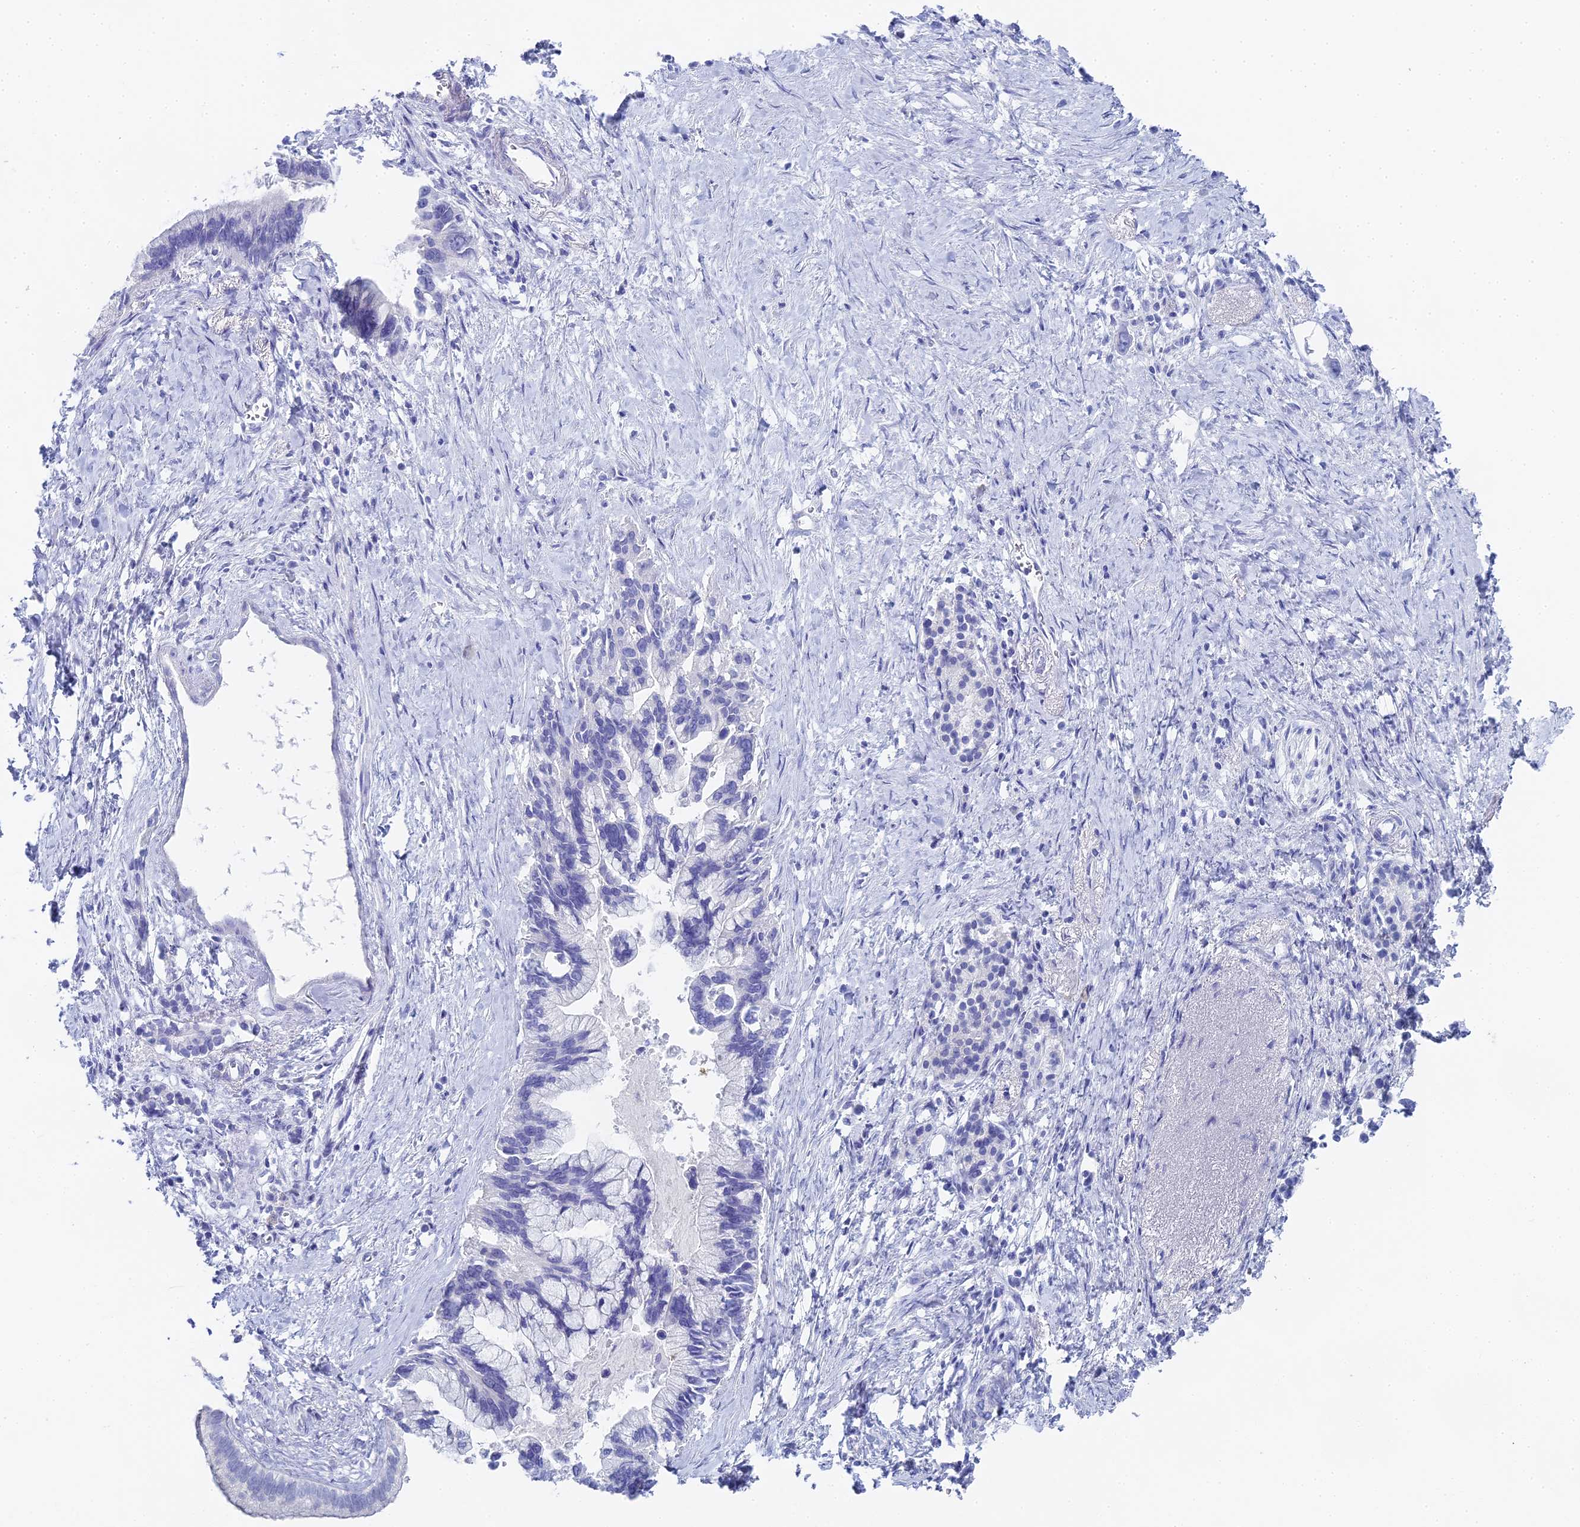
{"staining": {"intensity": "negative", "quantity": "none", "location": "none"}, "tissue": "pancreatic cancer", "cell_type": "Tumor cells", "image_type": "cancer", "snomed": [{"axis": "morphology", "description": "Adenocarcinoma, NOS"}, {"axis": "topography", "description": "Pancreas"}], "caption": "IHC micrograph of neoplastic tissue: adenocarcinoma (pancreatic) stained with DAB reveals no significant protein positivity in tumor cells. Brightfield microscopy of immunohistochemistry stained with DAB (brown) and hematoxylin (blue), captured at high magnification.", "gene": "ALPP", "patient": {"sex": "female", "age": 83}}